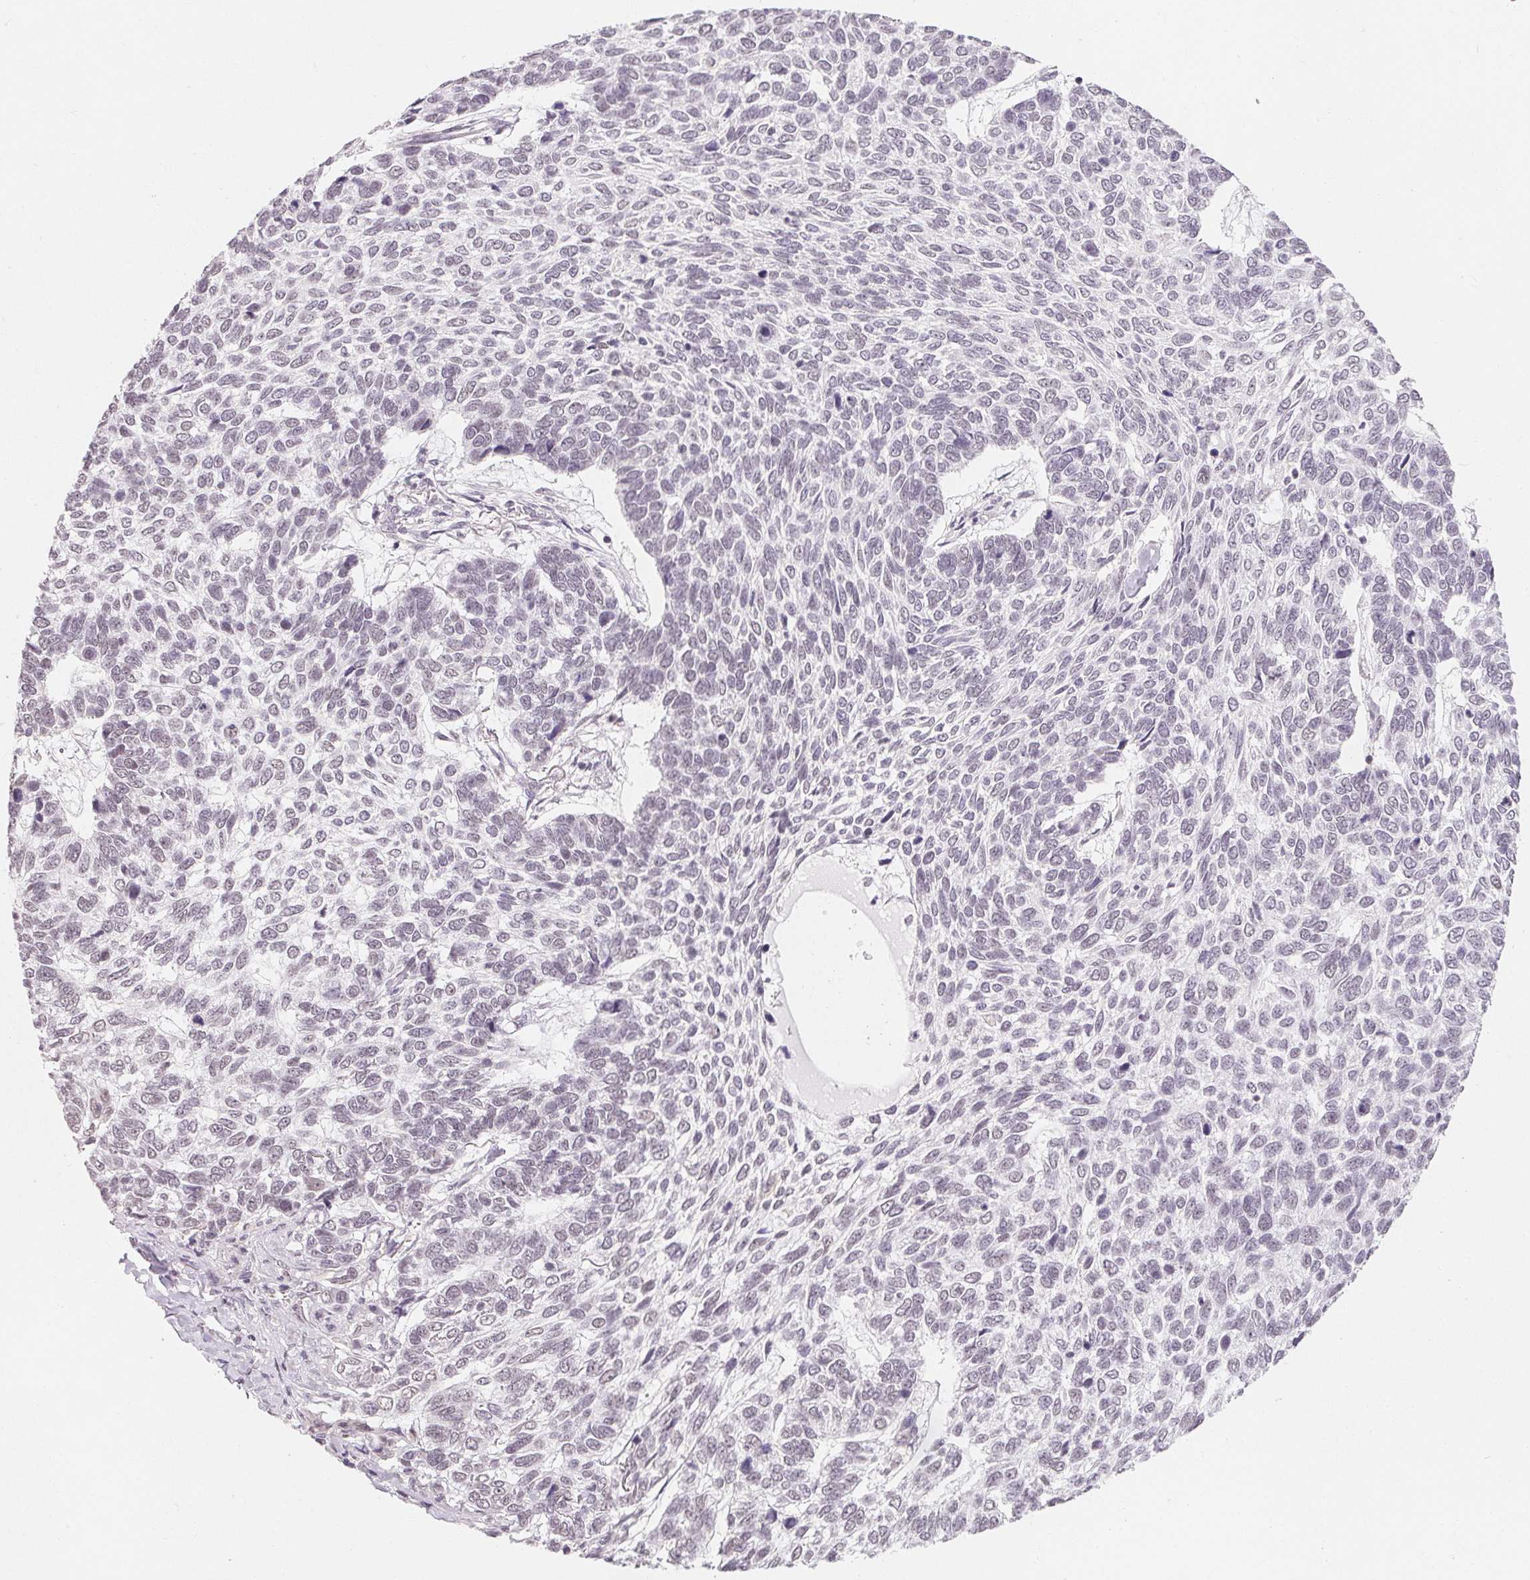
{"staining": {"intensity": "negative", "quantity": "none", "location": "none"}, "tissue": "skin cancer", "cell_type": "Tumor cells", "image_type": "cancer", "snomed": [{"axis": "morphology", "description": "Basal cell carcinoma"}, {"axis": "topography", "description": "Skin"}], "caption": "The image demonstrates no staining of tumor cells in basal cell carcinoma (skin).", "gene": "NXF3", "patient": {"sex": "female", "age": 65}}